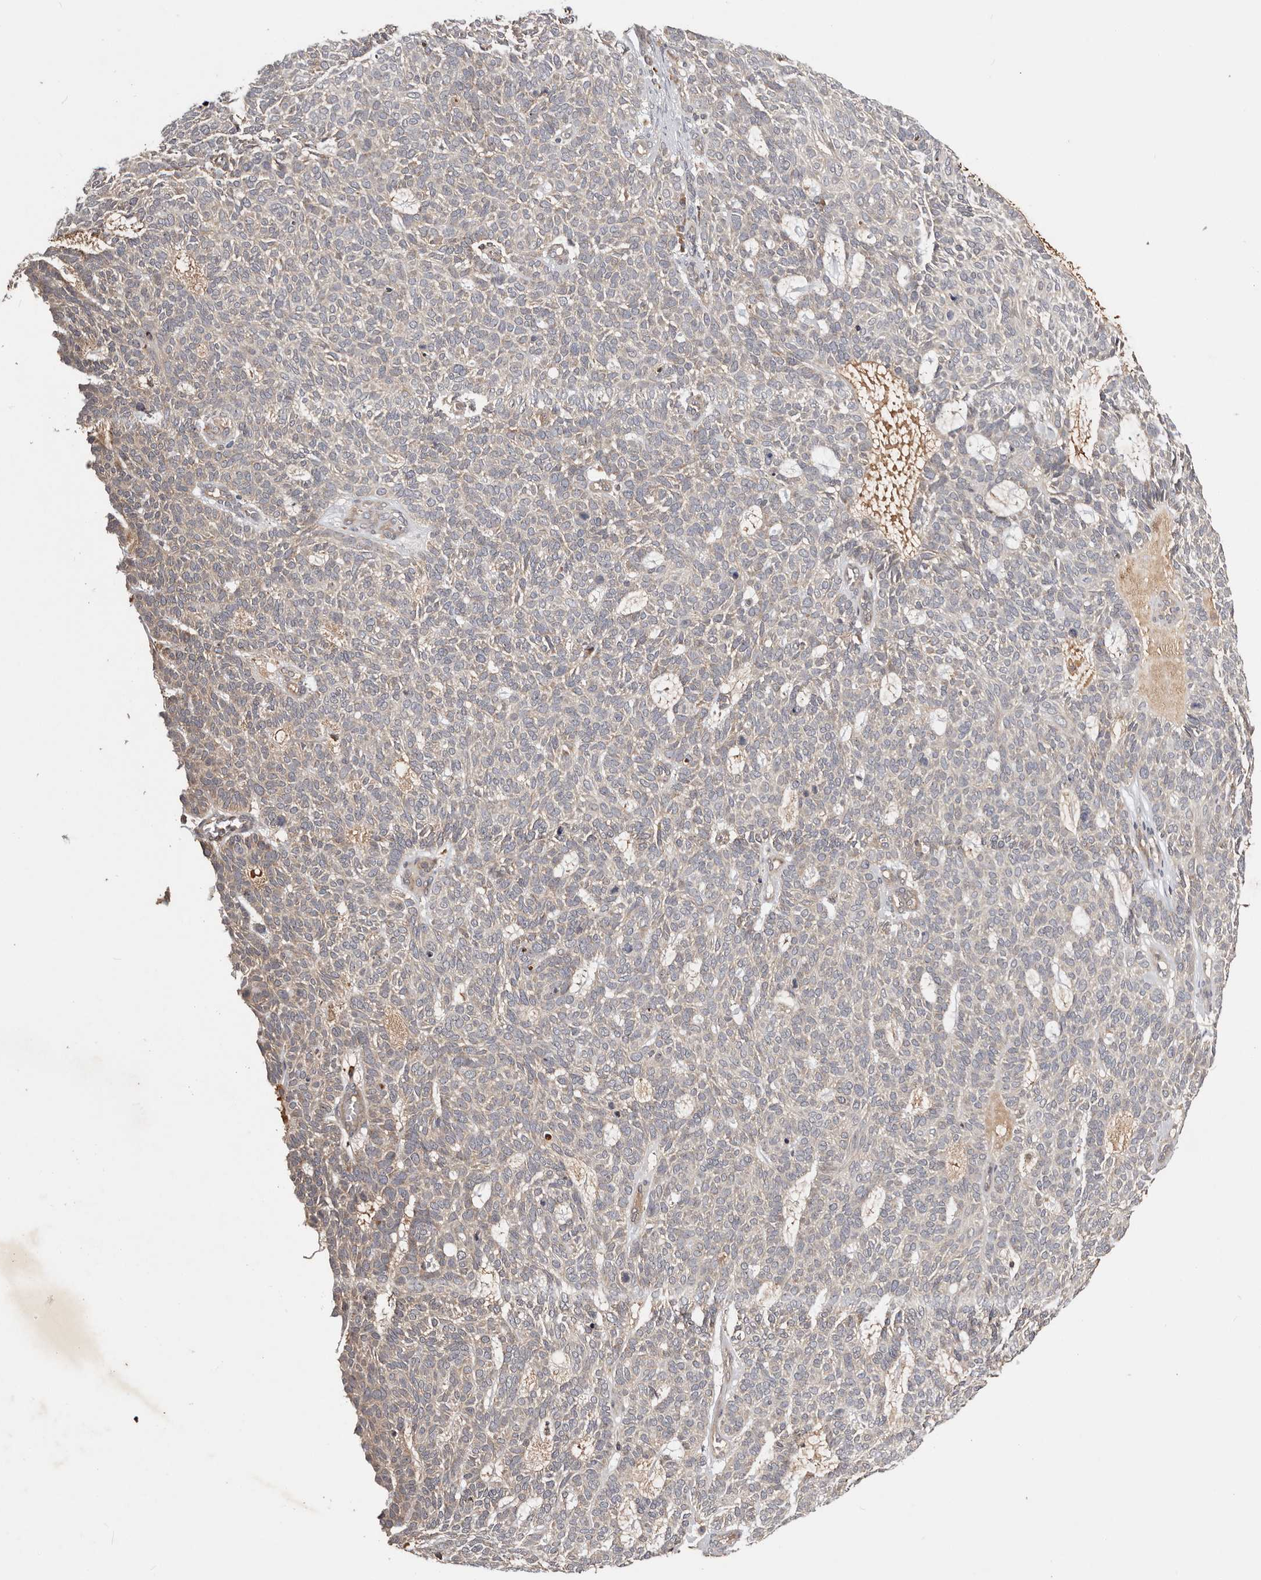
{"staining": {"intensity": "negative", "quantity": "none", "location": "none"}, "tissue": "skin cancer", "cell_type": "Tumor cells", "image_type": "cancer", "snomed": [{"axis": "morphology", "description": "Squamous cell carcinoma, NOS"}, {"axis": "topography", "description": "Skin"}], "caption": "DAB (3,3'-diaminobenzidine) immunohistochemical staining of human squamous cell carcinoma (skin) shows no significant expression in tumor cells.", "gene": "PKIB", "patient": {"sex": "female", "age": 90}}